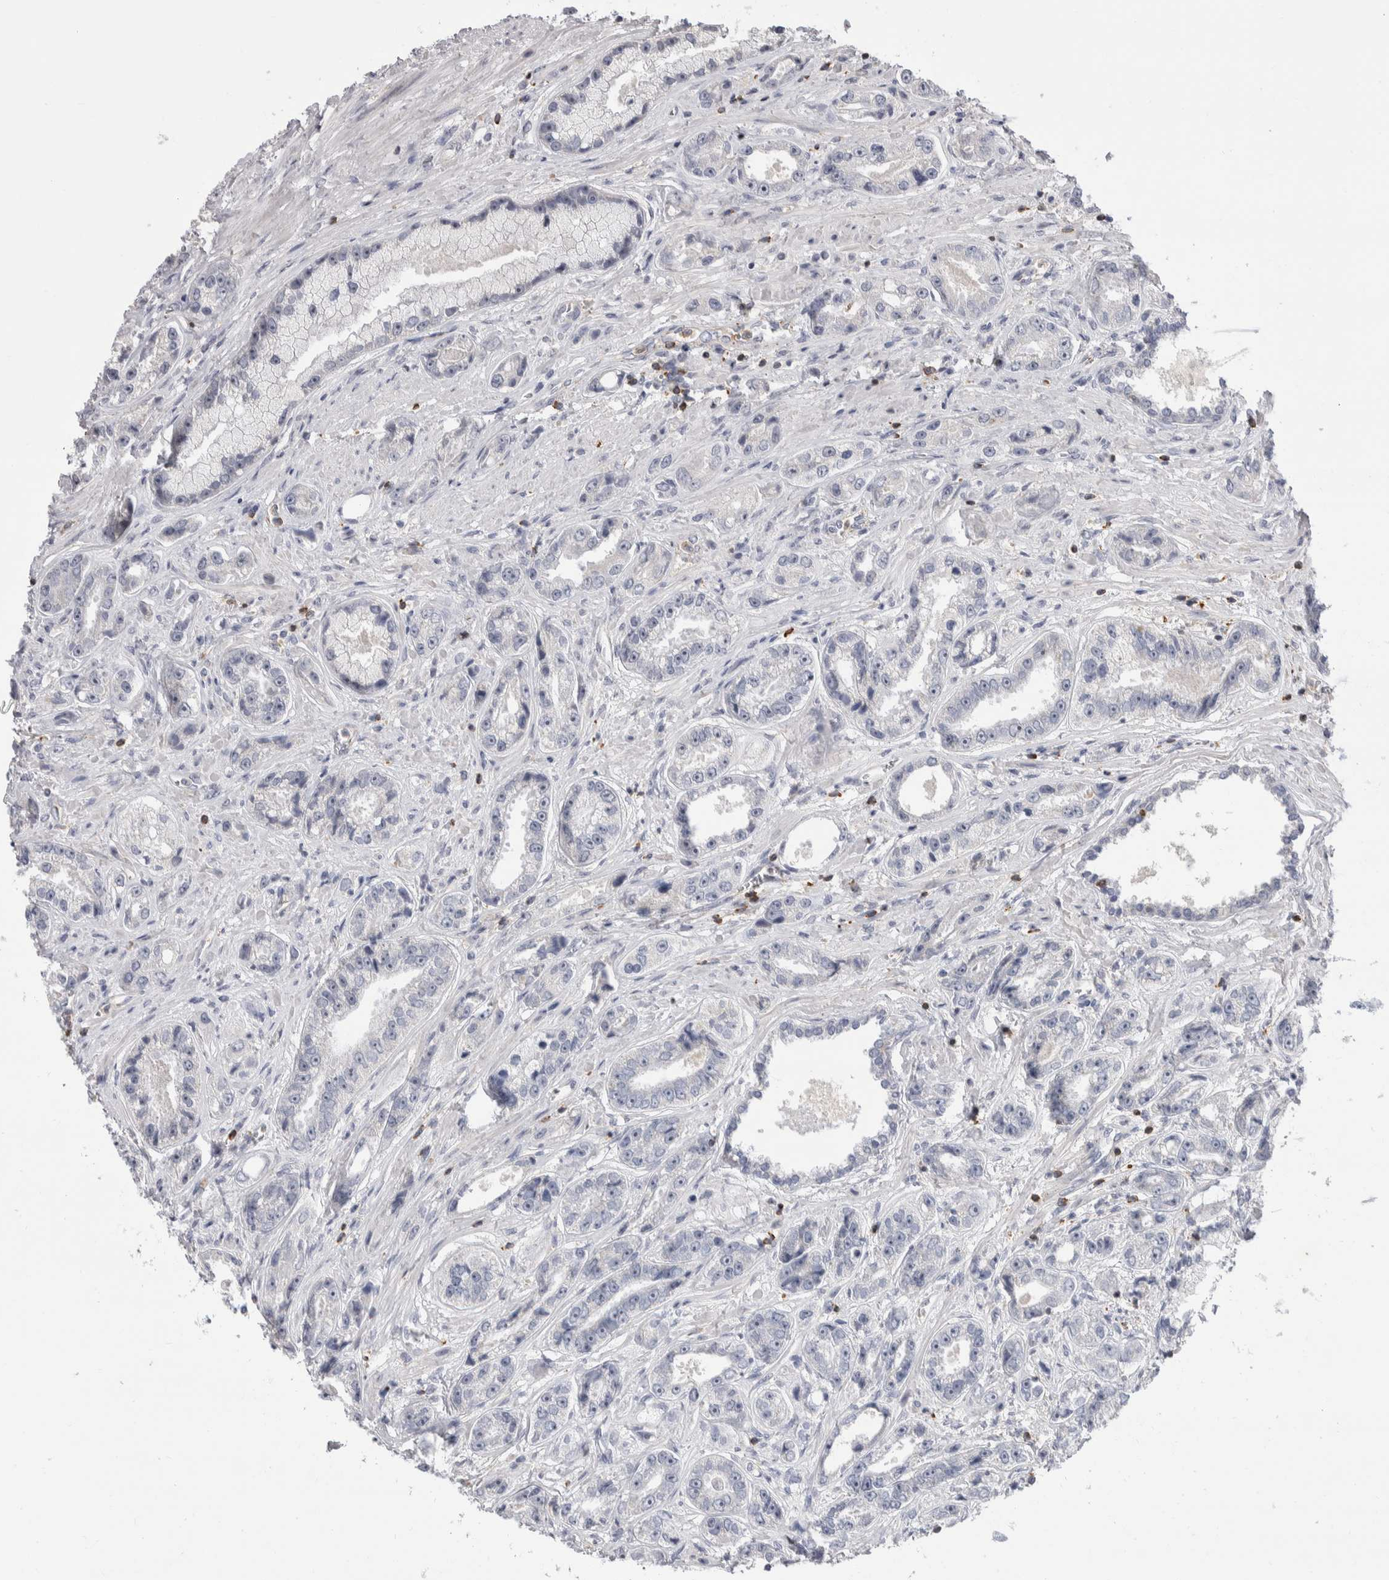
{"staining": {"intensity": "negative", "quantity": "none", "location": "none"}, "tissue": "prostate cancer", "cell_type": "Tumor cells", "image_type": "cancer", "snomed": [{"axis": "morphology", "description": "Adenocarcinoma, High grade"}, {"axis": "topography", "description": "Prostate"}], "caption": "Immunohistochemical staining of human prostate high-grade adenocarcinoma shows no significant staining in tumor cells. (DAB (3,3'-diaminobenzidine) immunohistochemistry (IHC) visualized using brightfield microscopy, high magnification).", "gene": "CEP295NL", "patient": {"sex": "male", "age": 61}}